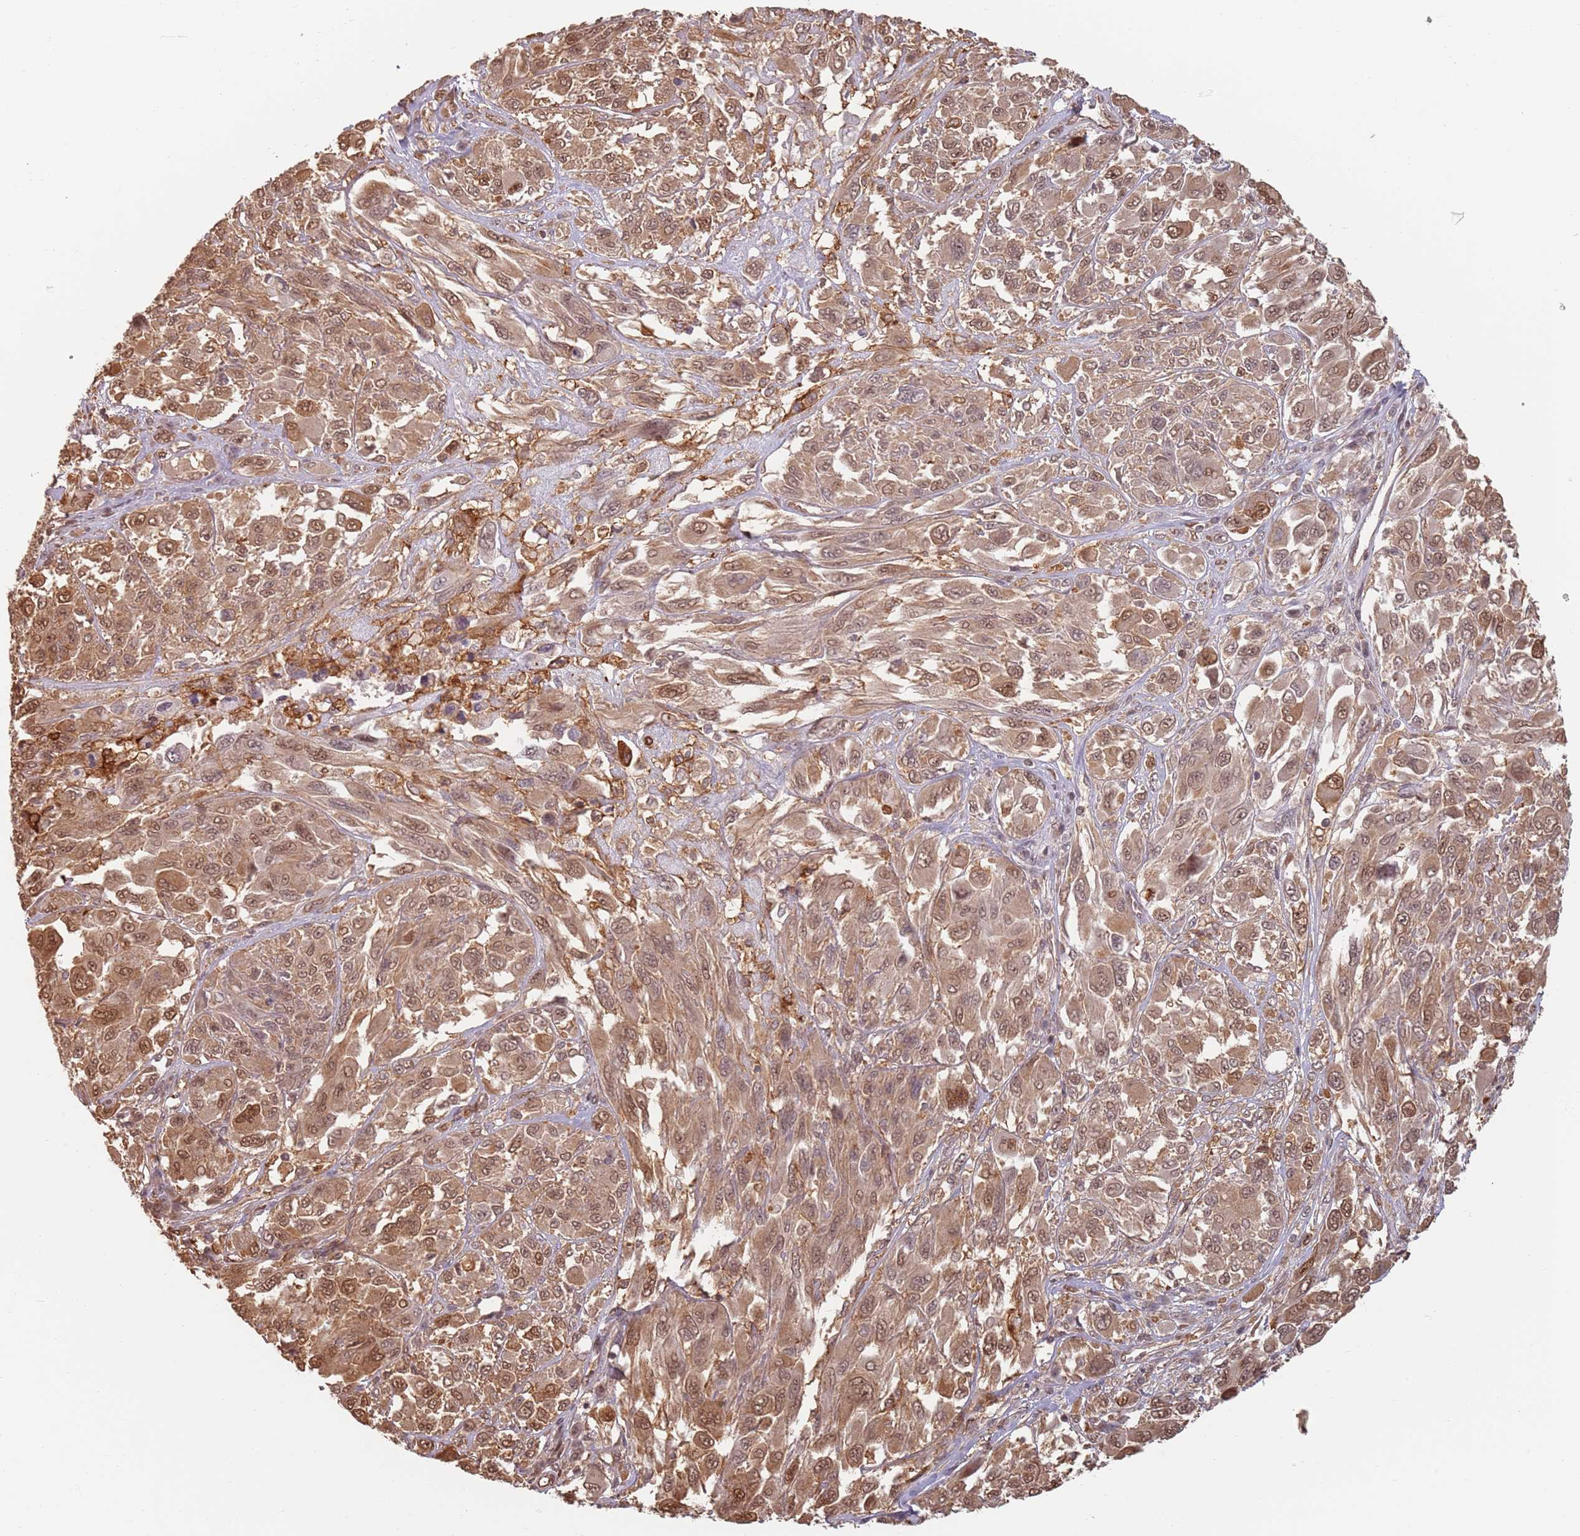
{"staining": {"intensity": "moderate", "quantity": ">75%", "location": "cytoplasmic/membranous,nuclear"}, "tissue": "melanoma", "cell_type": "Tumor cells", "image_type": "cancer", "snomed": [{"axis": "morphology", "description": "Malignant melanoma, NOS"}, {"axis": "topography", "description": "Skin"}], "caption": "Malignant melanoma stained for a protein (brown) displays moderate cytoplasmic/membranous and nuclear positive expression in about >75% of tumor cells.", "gene": "PLSCR5", "patient": {"sex": "female", "age": 91}}